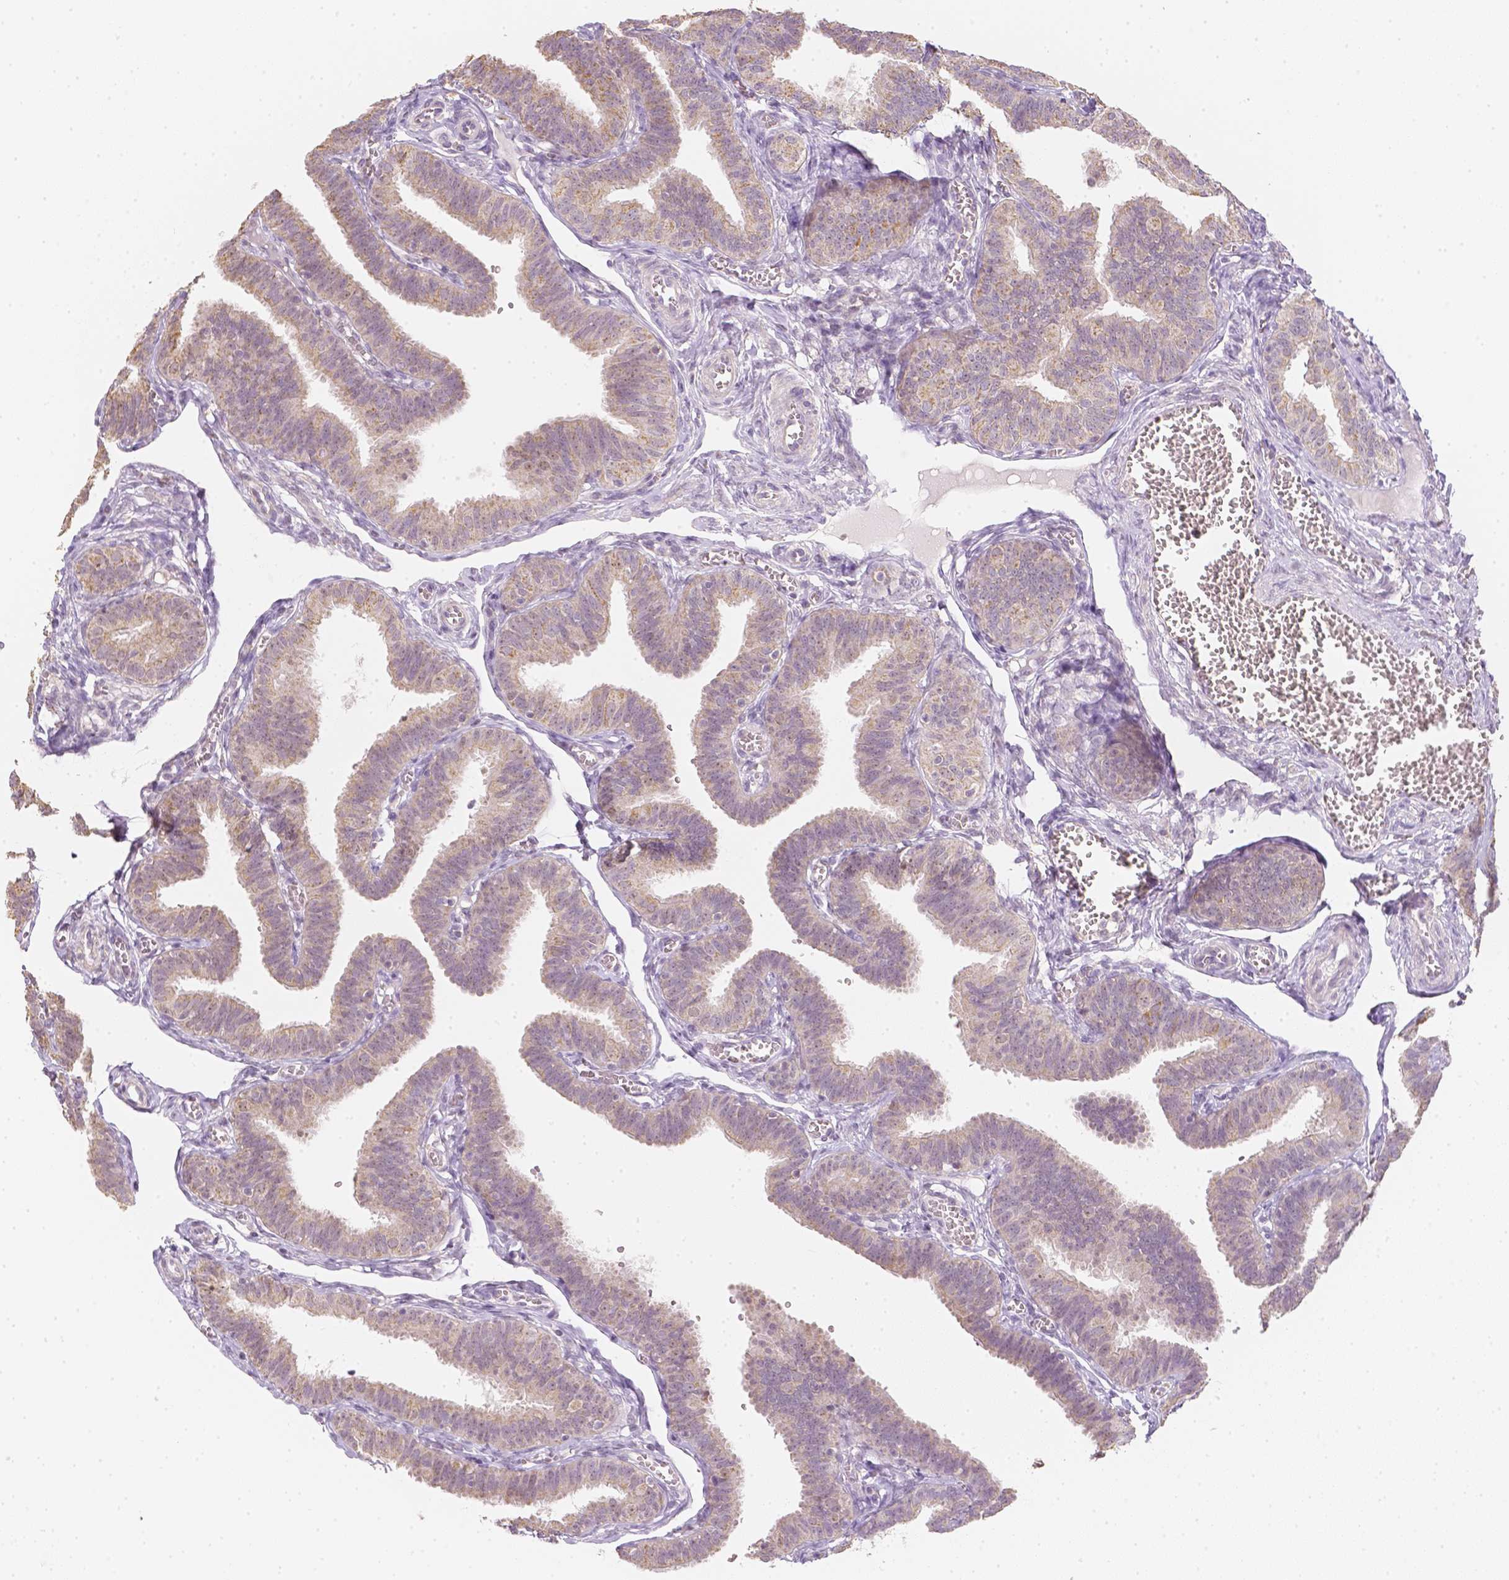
{"staining": {"intensity": "weak", "quantity": ">75%", "location": "cytoplasmic/membranous"}, "tissue": "fallopian tube", "cell_type": "Glandular cells", "image_type": "normal", "snomed": [{"axis": "morphology", "description": "Normal tissue, NOS"}, {"axis": "topography", "description": "Fallopian tube"}], "caption": "Fallopian tube stained with immunohistochemistry exhibits weak cytoplasmic/membranous positivity in approximately >75% of glandular cells. The staining was performed using DAB to visualize the protein expression in brown, while the nuclei were stained in blue with hematoxylin (Magnification: 20x).", "gene": "NVL", "patient": {"sex": "female", "age": 25}}